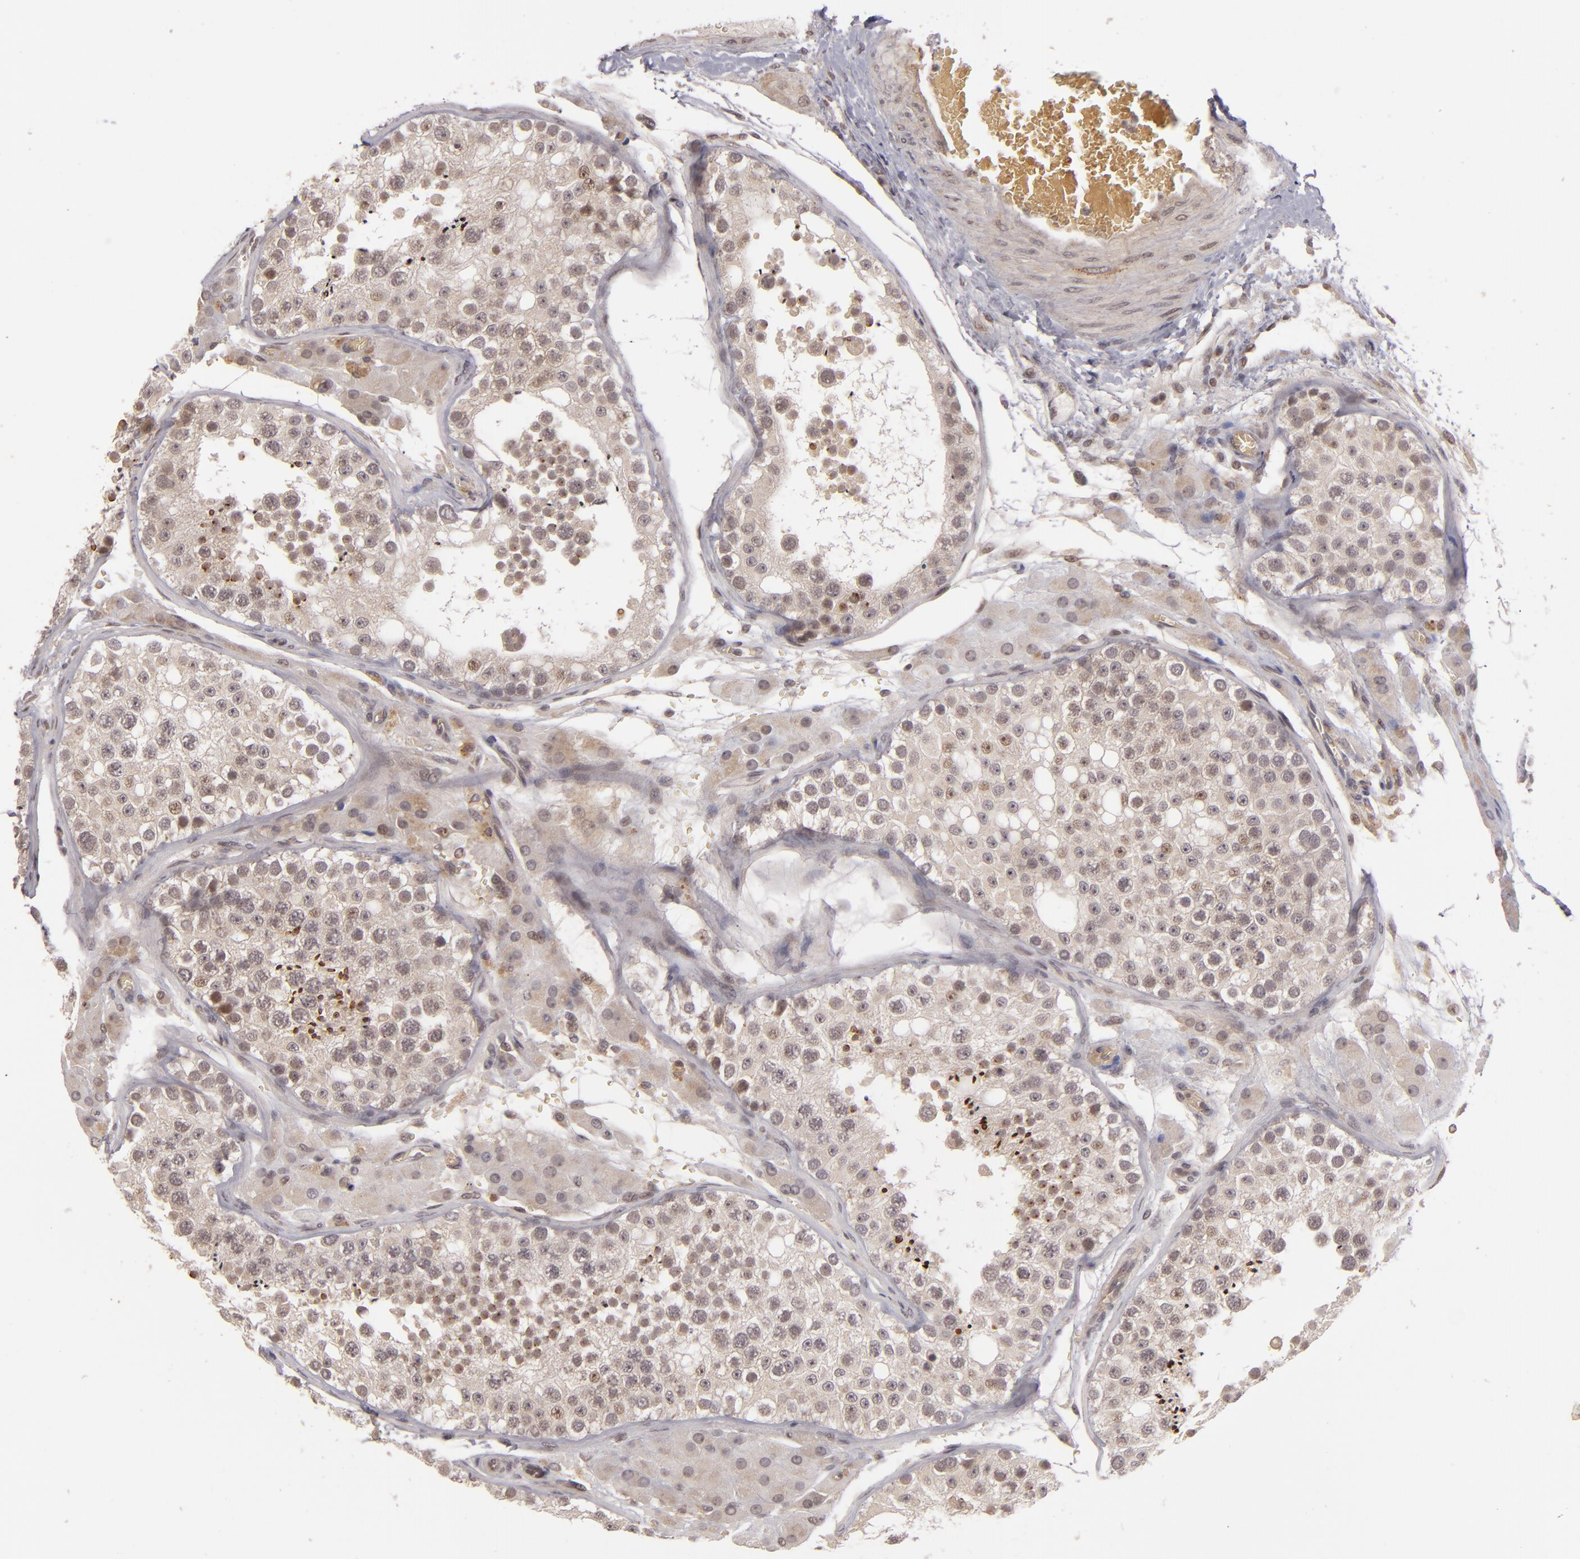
{"staining": {"intensity": "strong", "quantity": "<25%", "location": "cytoplasmic/membranous"}, "tissue": "testis", "cell_type": "Cells in seminiferous ducts", "image_type": "normal", "snomed": [{"axis": "morphology", "description": "Normal tissue, NOS"}, {"axis": "topography", "description": "Testis"}], "caption": "A brown stain shows strong cytoplasmic/membranous staining of a protein in cells in seminiferous ducts of unremarkable testis.", "gene": "DFFA", "patient": {"sex": "male", "age": 26}}